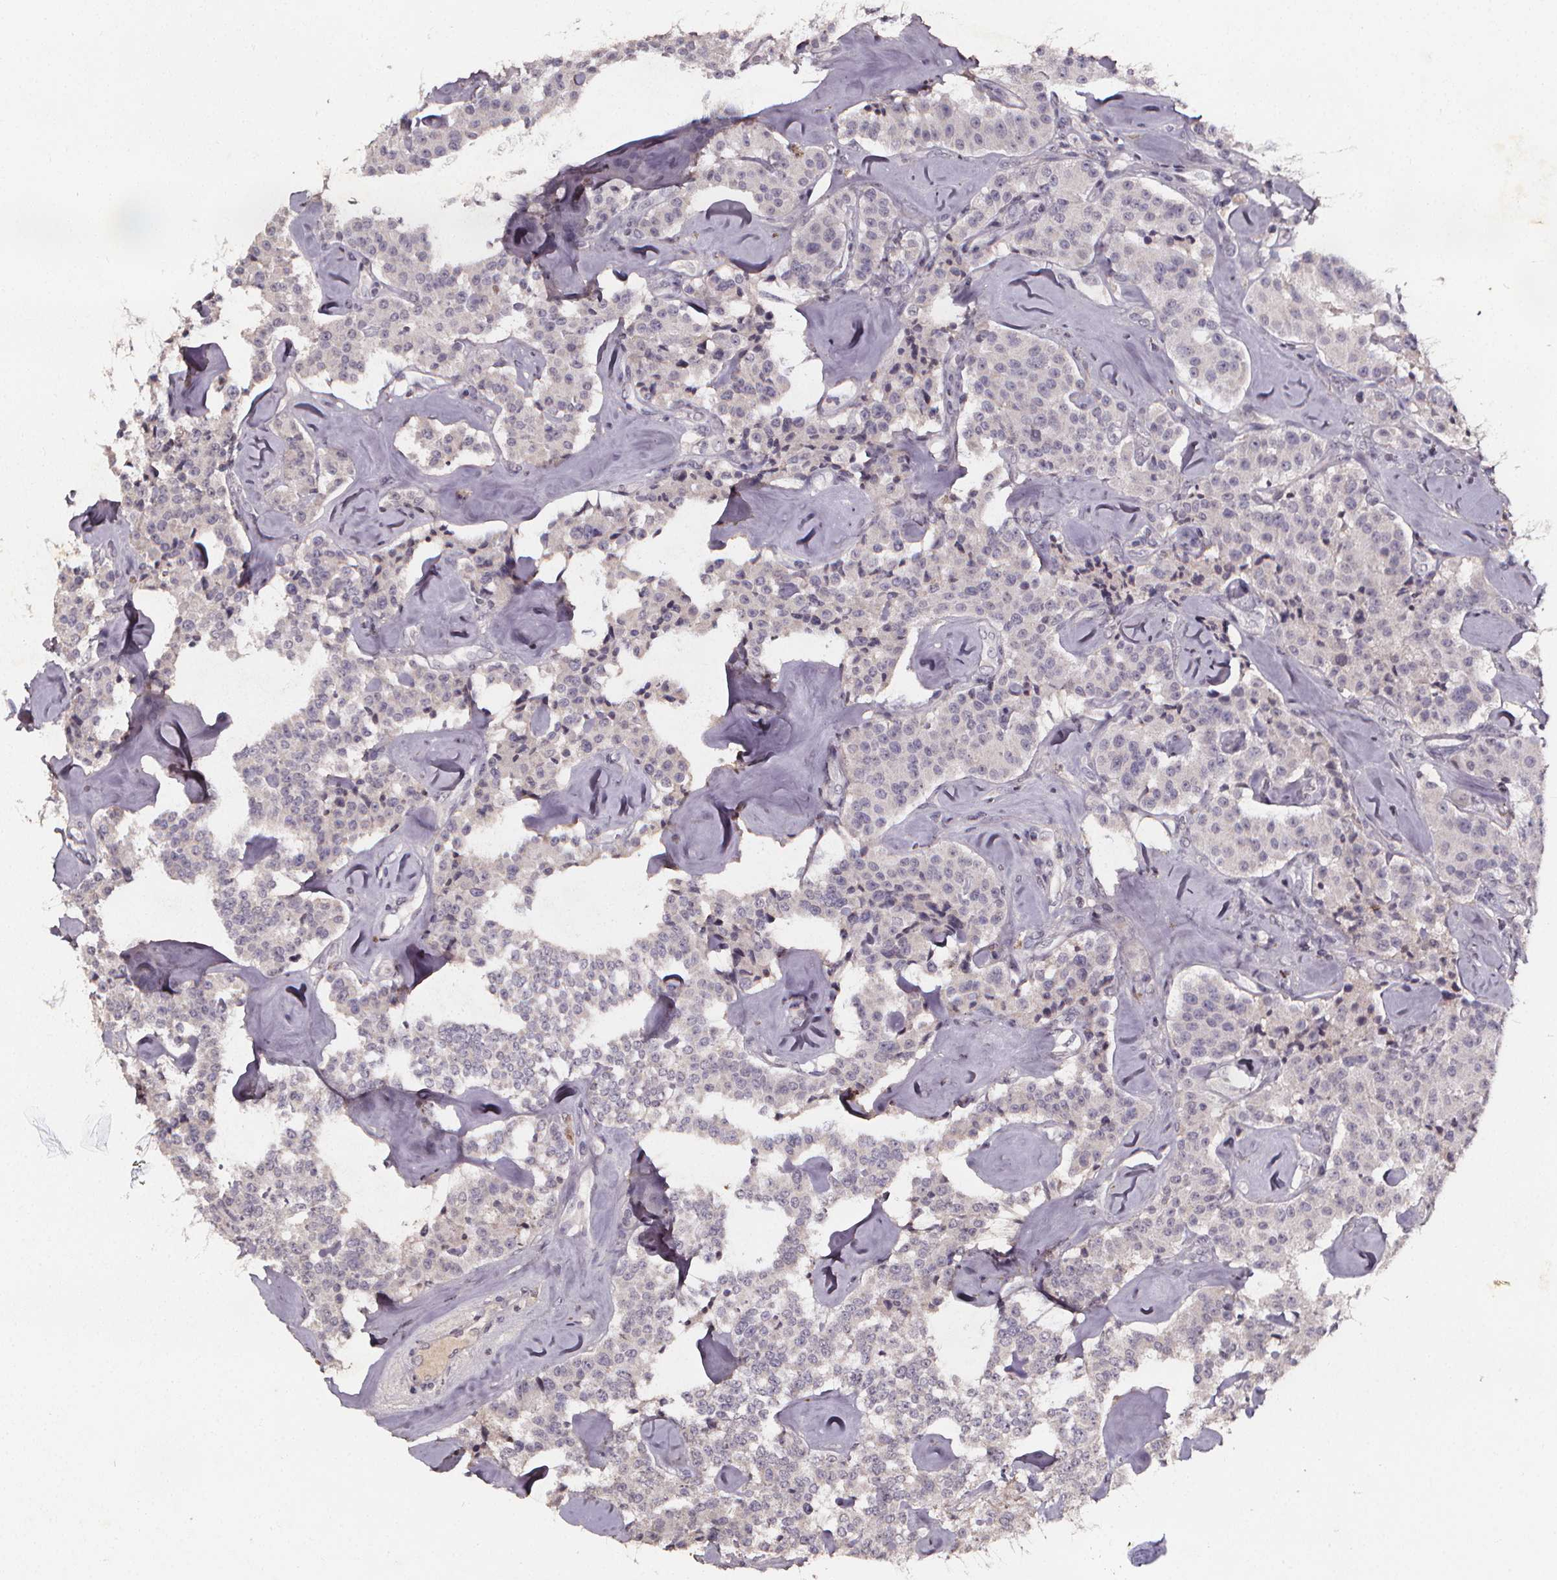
{"staining": {"intensity": "negative", "quantity": "none", "location": "none"}, "tissue": "carcinoid", "cell_type": "Tumor cells", "image_type": "cancer", "snomed": [{"axis": "morphology", "description": "Carcinoid, malignant, NOS"}, {"axis": "topography", "description": "Pancreas"}], "caption": "This is an immunohistochemistry micrograph of carcinoid (malignant). There is no staining in tumor cells.", "gene": "SPAG8", "patient": {"sex": "male", "age": 41}}